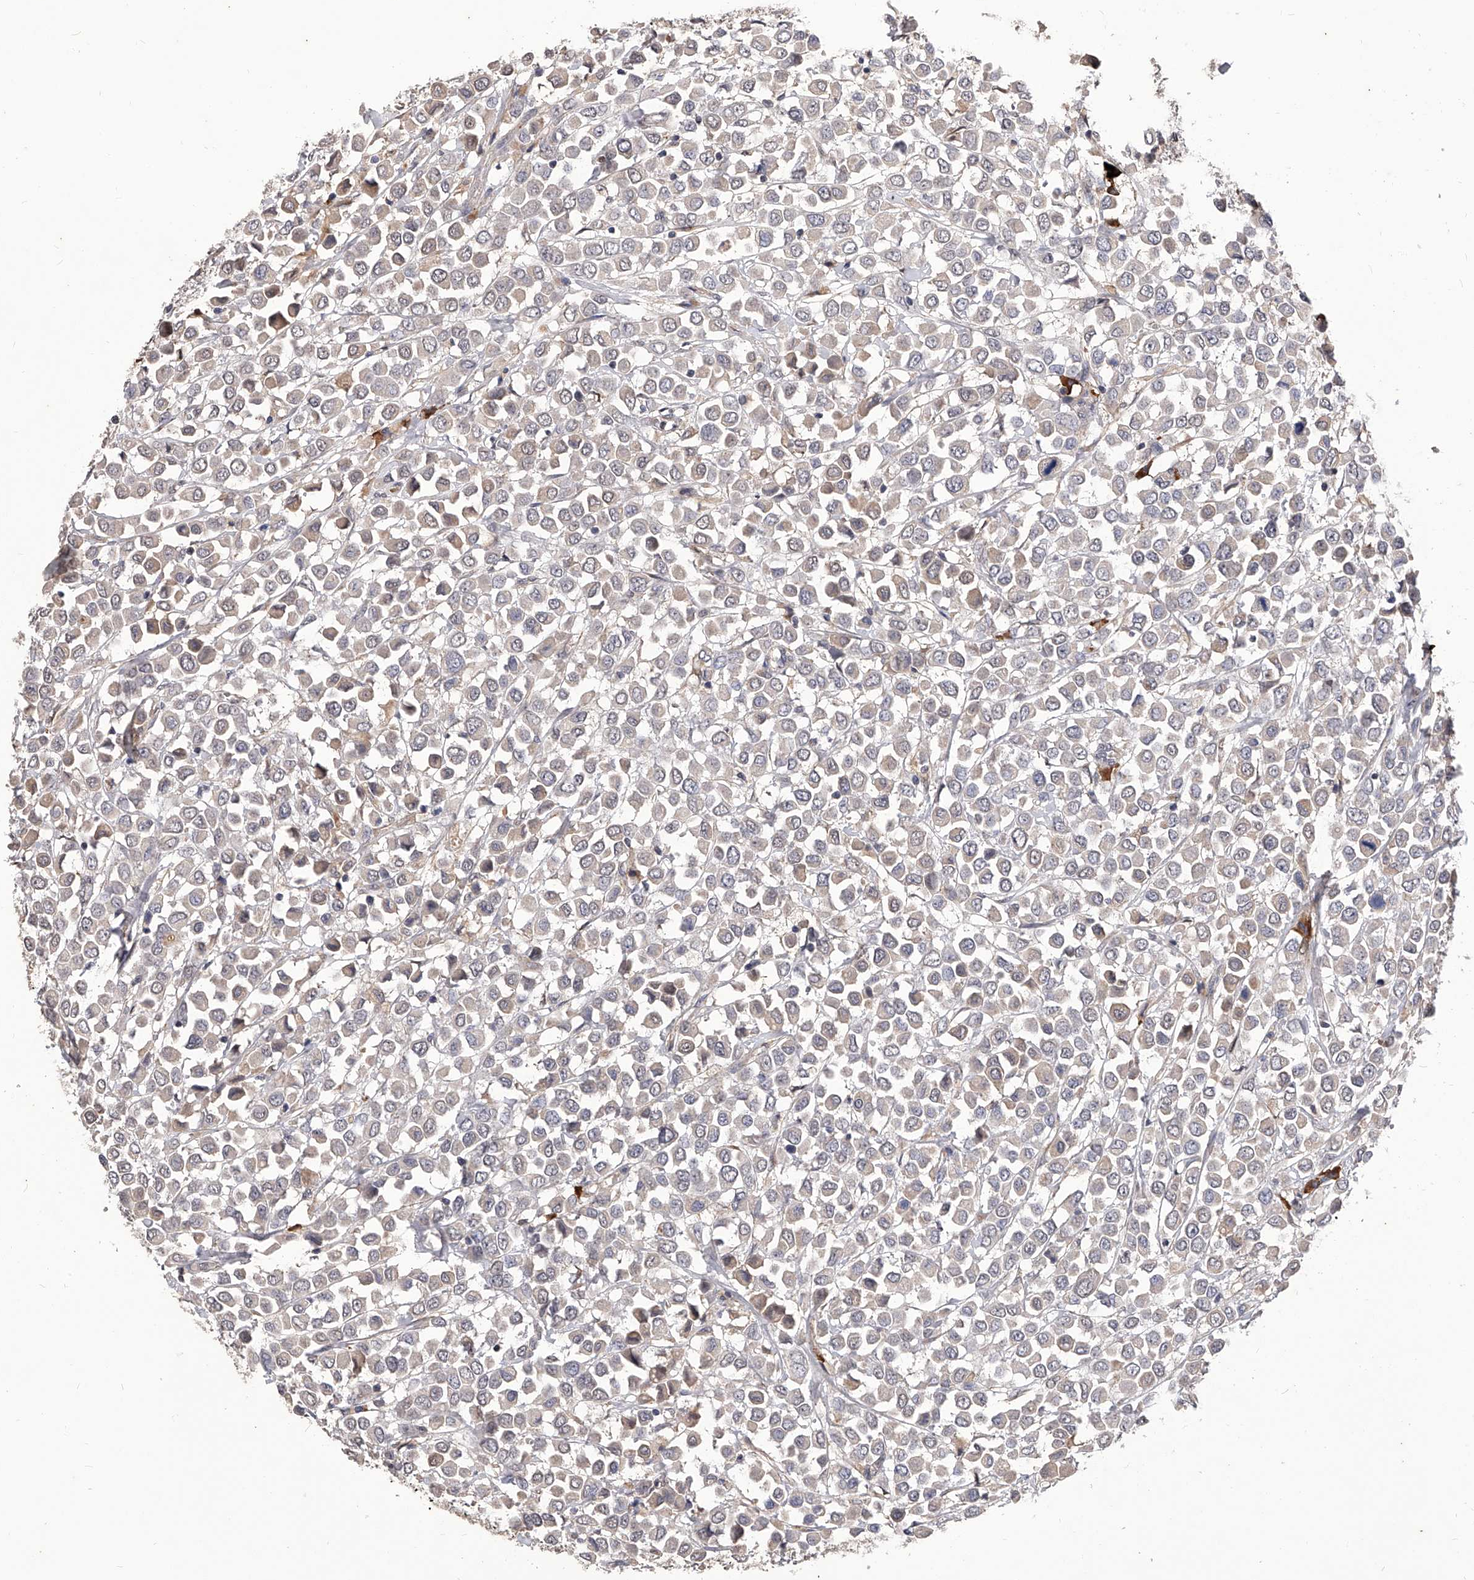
{"staining": {"intensity": "negative", "quantity": "none", "location": "none"}, "tissue": "breast cancer", "cell_type": "Tumor cells", "image_type": "cancer", "snomed": [{"axis": "morphology", "description": "Duct carcinoma"}, {"axis": "topography", "description": "Breast"}], "caption": "This is a micrograph of IHC staining of breast cancer, which shows no positivity in tumor cells. (Stains: DAB immunohistochemistry with hematoxylin counter stain, Microscopy: brightfield microscopy at high magnification).", "gene": "CFAP410", "patient": {"sex": "female", "age": 61}}